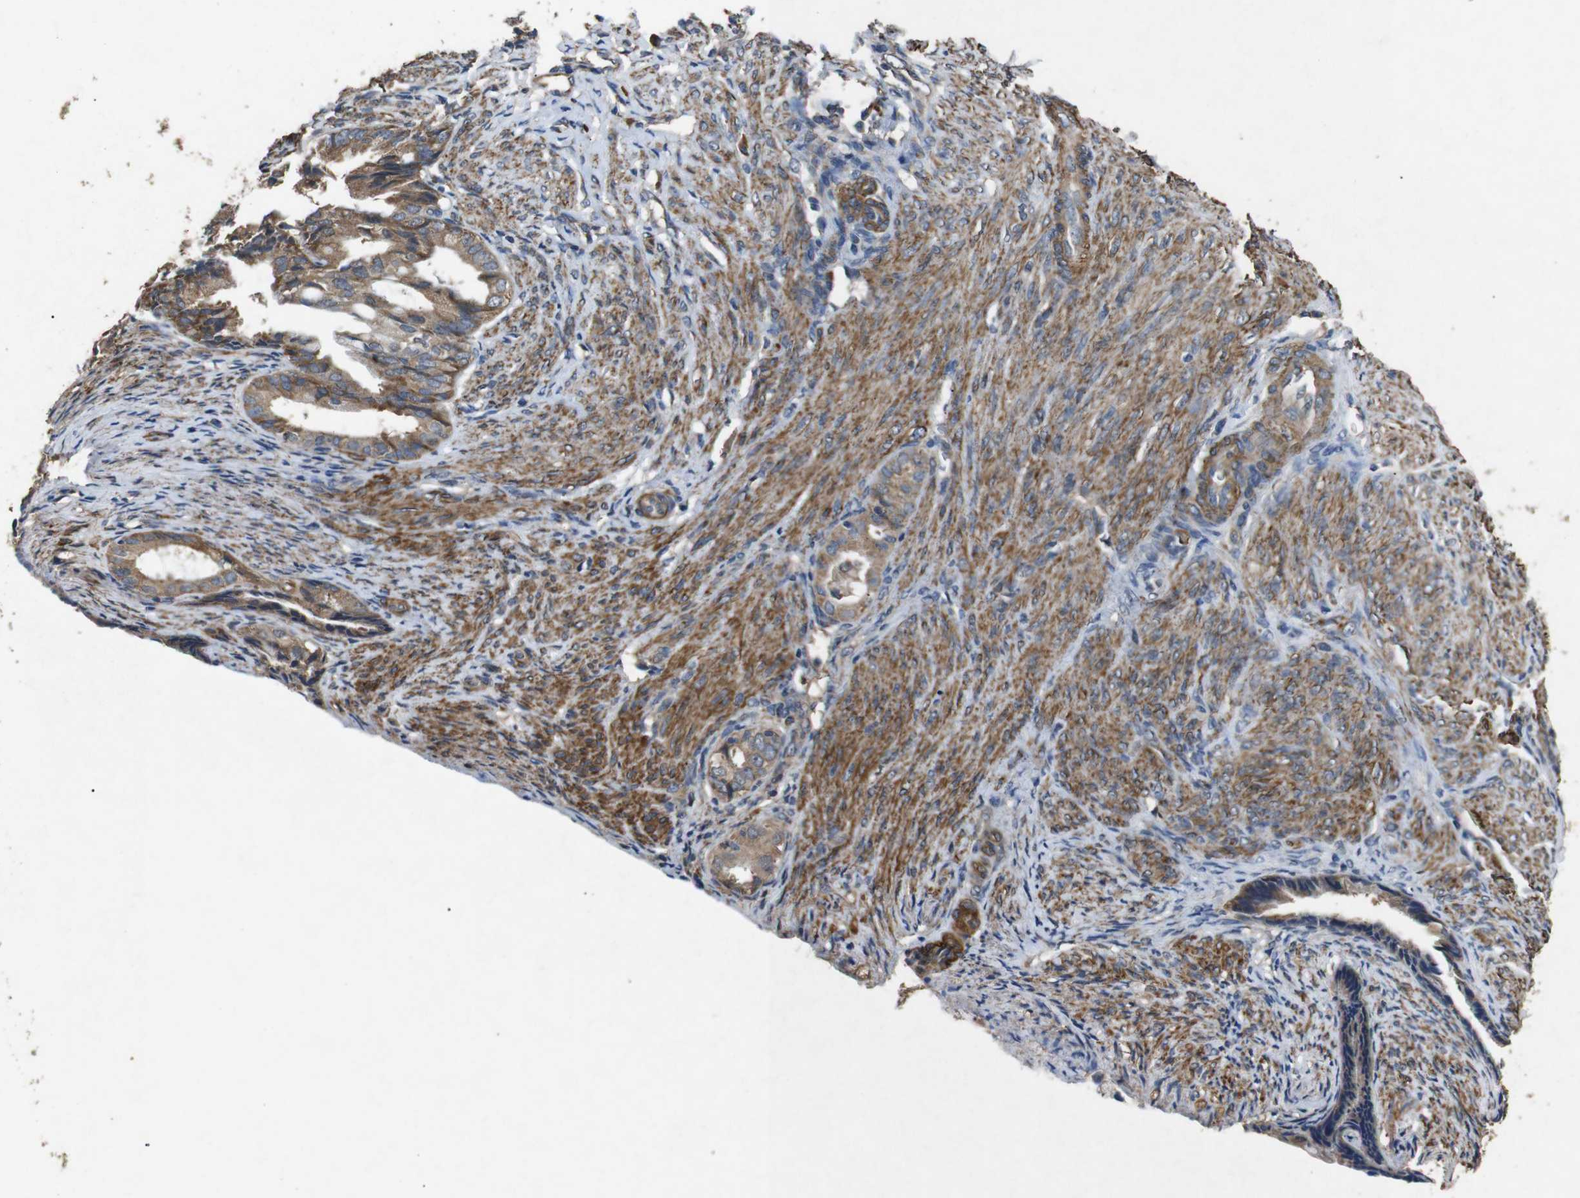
{"staining": {"intensity": "moderate", "quantity": ">75%", "location": "cytoplasmic/membranous"}, "tissue": "endometrial cancer", "cell_type": "Tumor cells", "image_type": "cancer", "snomed": [{"axis": "morphology", "description": "Adenocarcinoma, NOS"}, {"axis": "topography", "description": "Endometrium"}], "caption": "IHC histopathology image of human adenocarcinoma (endometrial) stained for a protein (brown), which shows medium levels of moderate cytoplasmic/membranous expression in approximately >75% of tumor cells.", "gene": "BNIP3", "patient": {"sex": "female", "age": 86}}